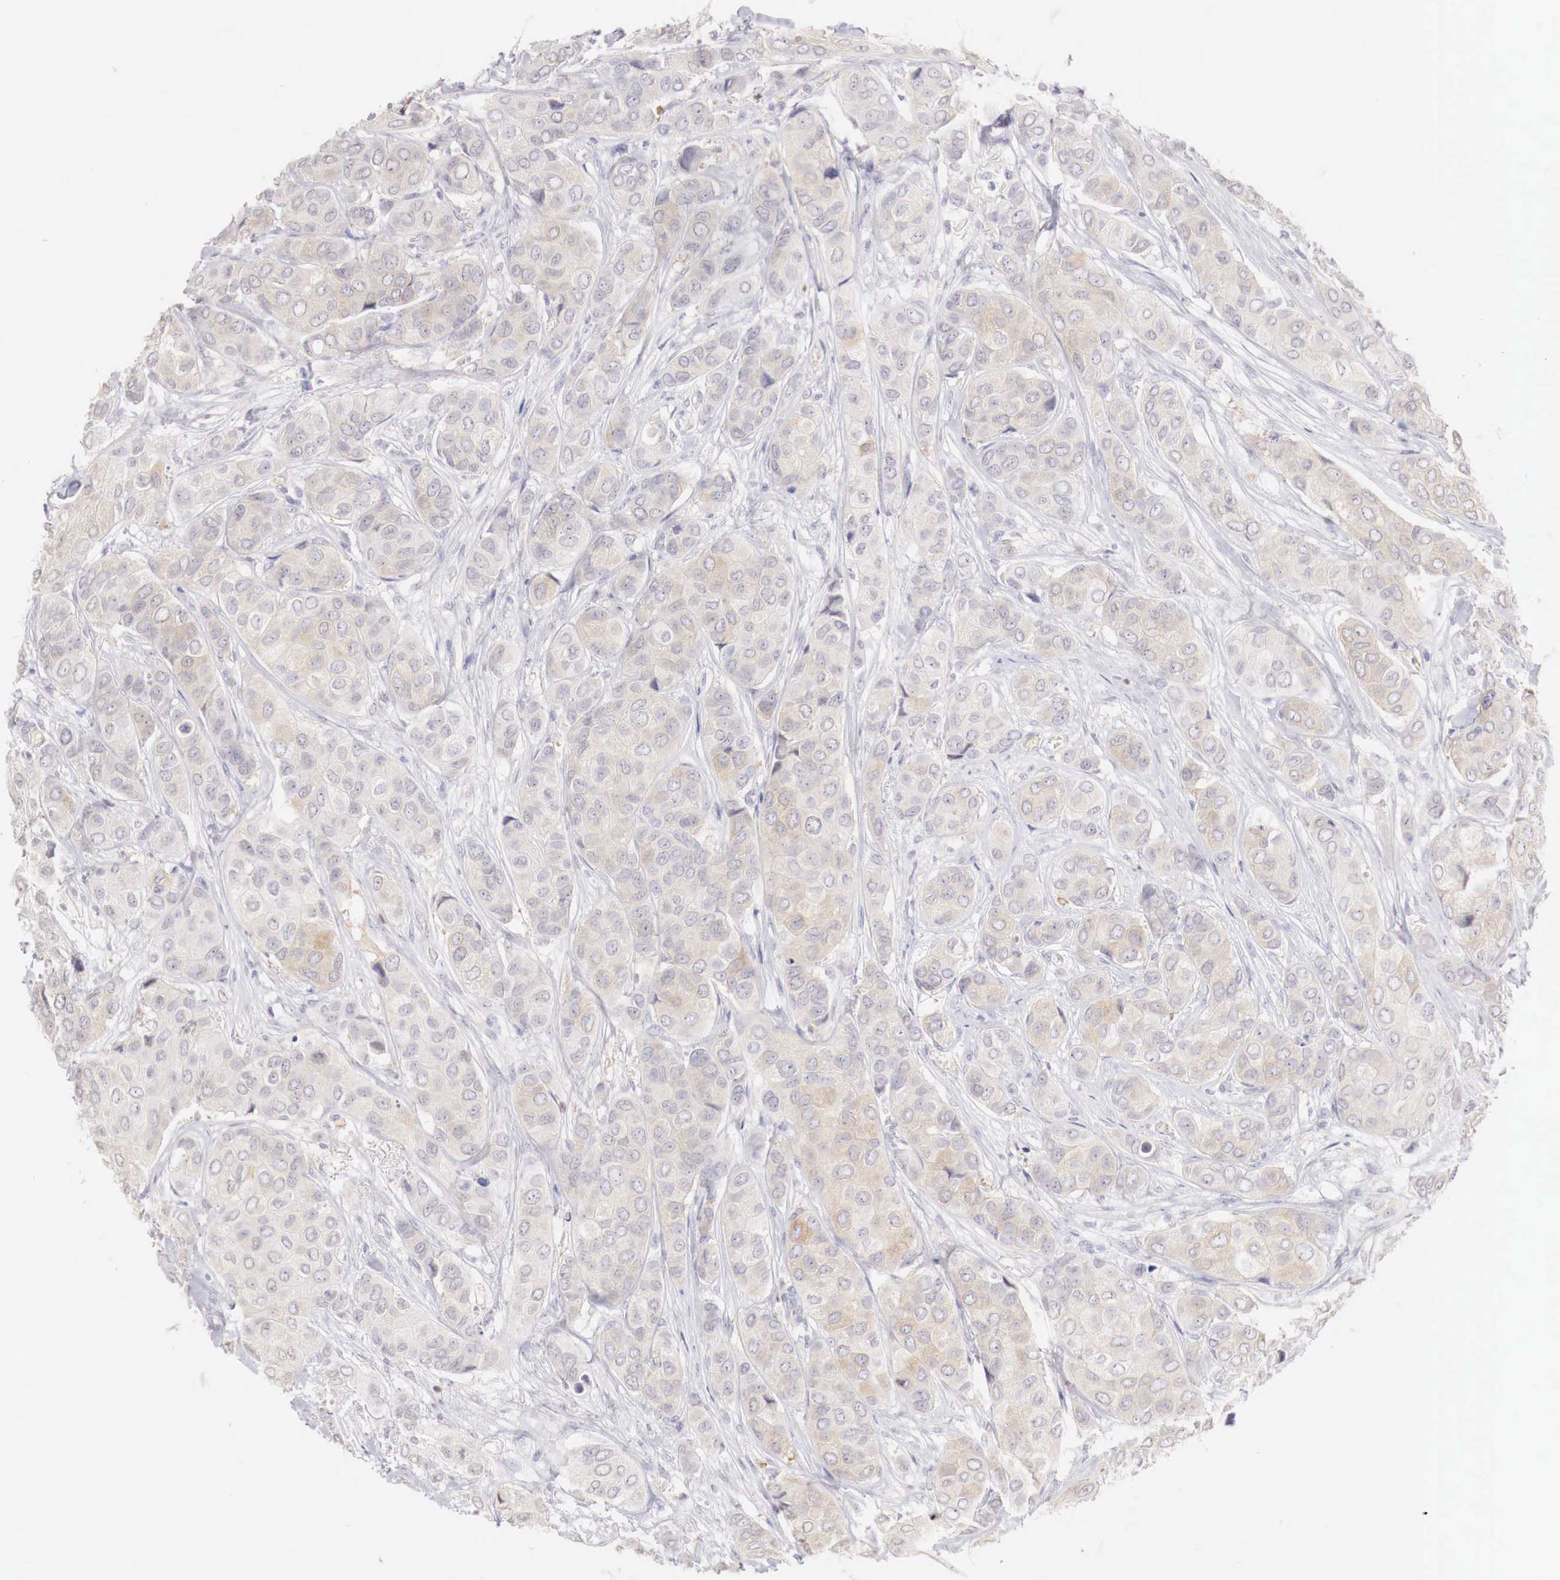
{"staining": {"intensity": "weak", "quantity": "25%-75%", "location": "cytoplasmic/membranous"}, "tissue": "breast cancer", "cell_type": "Tumor cells", "image_type": "cancer", "snomed": [{"axis": "morphology", "description": "Duct carcinoma"}, {"axis": "topography", "description": "Breast"}], "caption": "Protein expression analysis of breast invasive ductal carcinoma reveals weak cytoplasmic/membranous positivity in approximately 25%-75% of tumor cells.", "gene": "GATA1", "patient": {"sex": "female", "age": 68}}